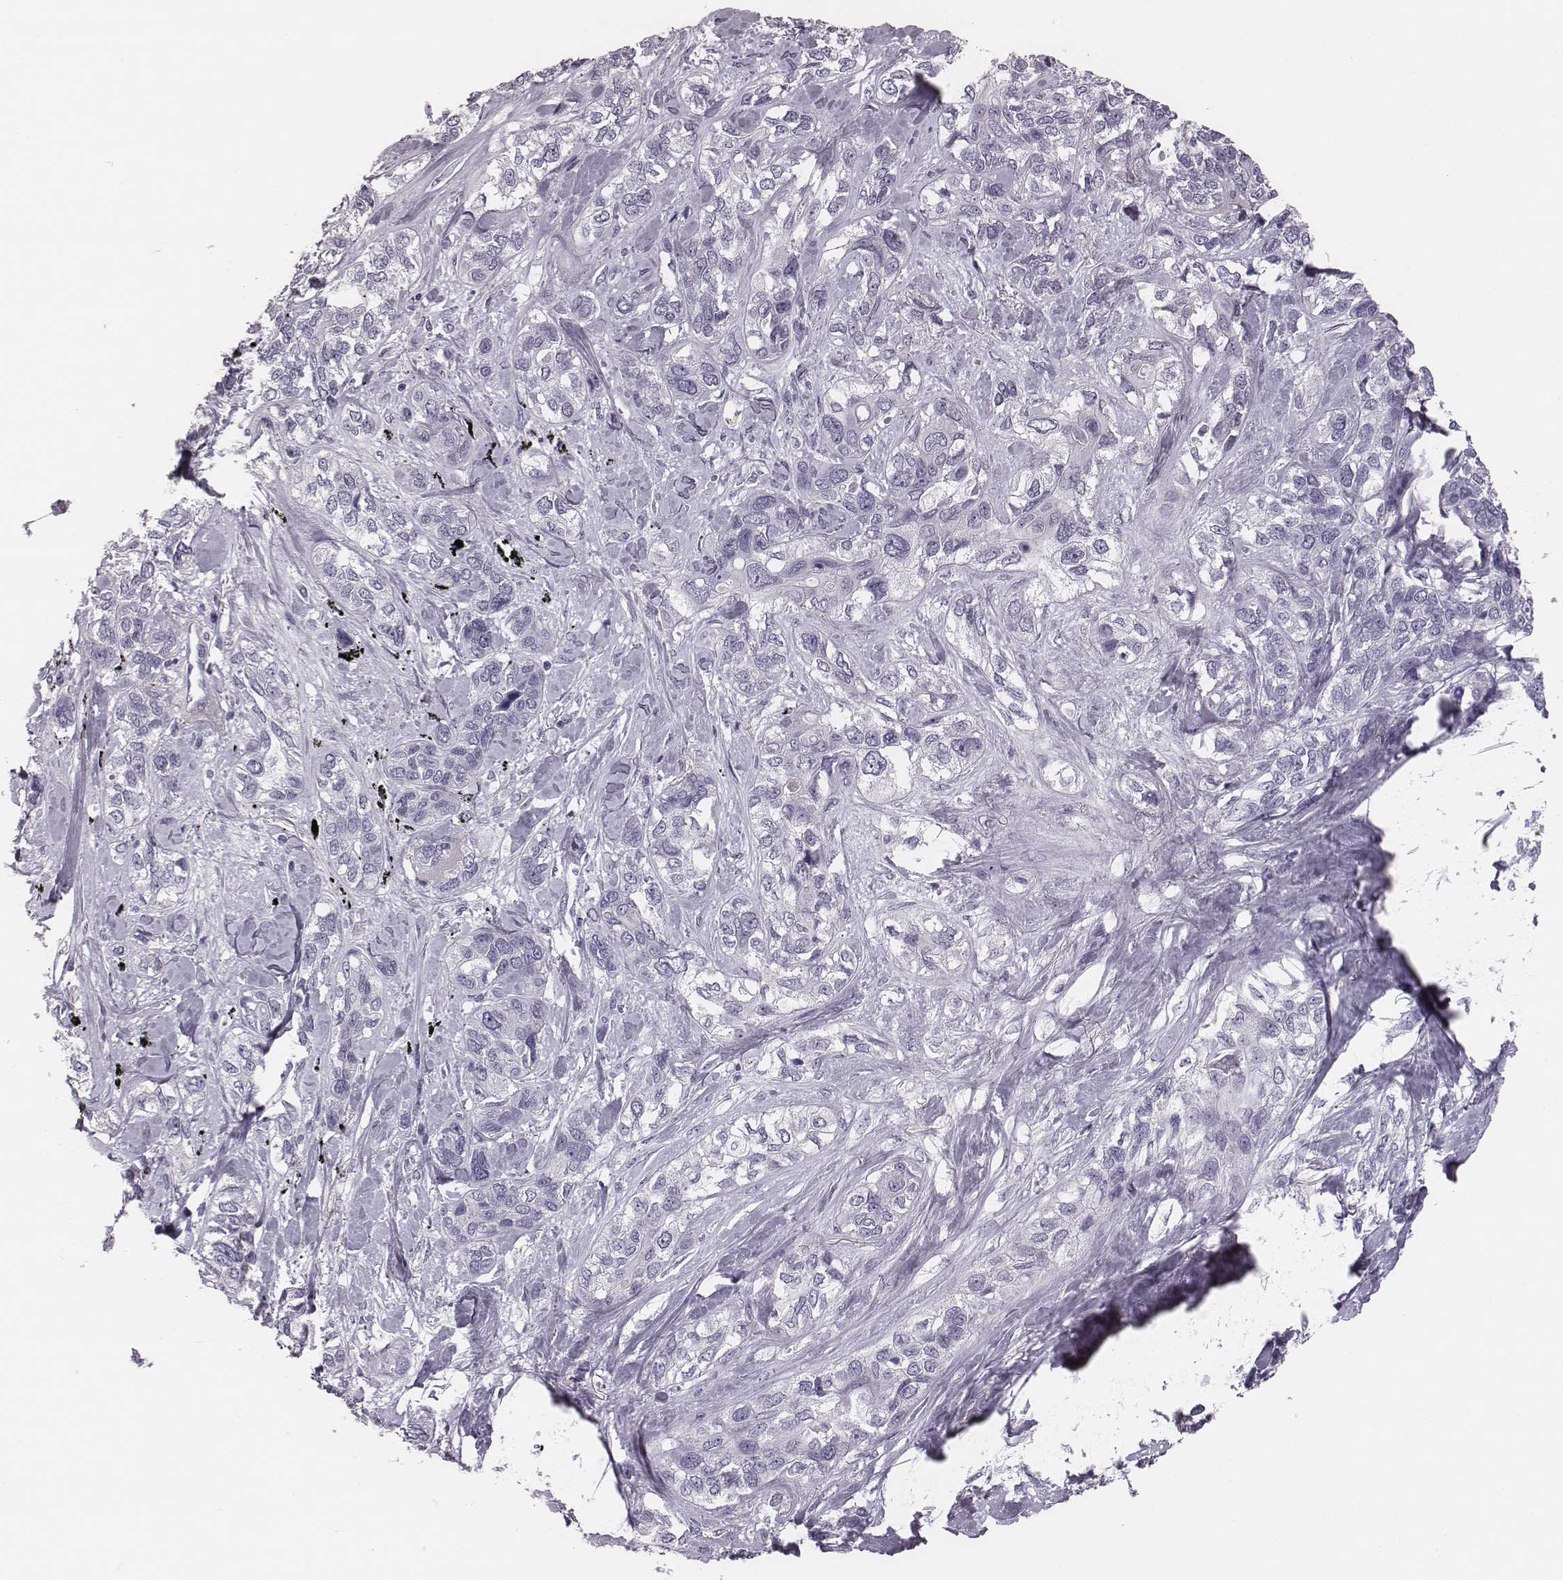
{"staining": {"intensity": "negative", "quantity": "none", "location": "none"}, "tissue": "lung cancer", "cell_type": "Tumor cells", "image_type": "cancer", "snomed": [{"axis": "morphology", "description": "Squamous cell carcinoma, NOS"}, {"axis": "topography", "description": "Lung"}], "caption": "This is a photomicrograph of immunohistochemistry staining of lung cancer, which shows no expression in tumor cells.", "gene": "CSH1", "patient": {"sex": "female", "age": 70}}